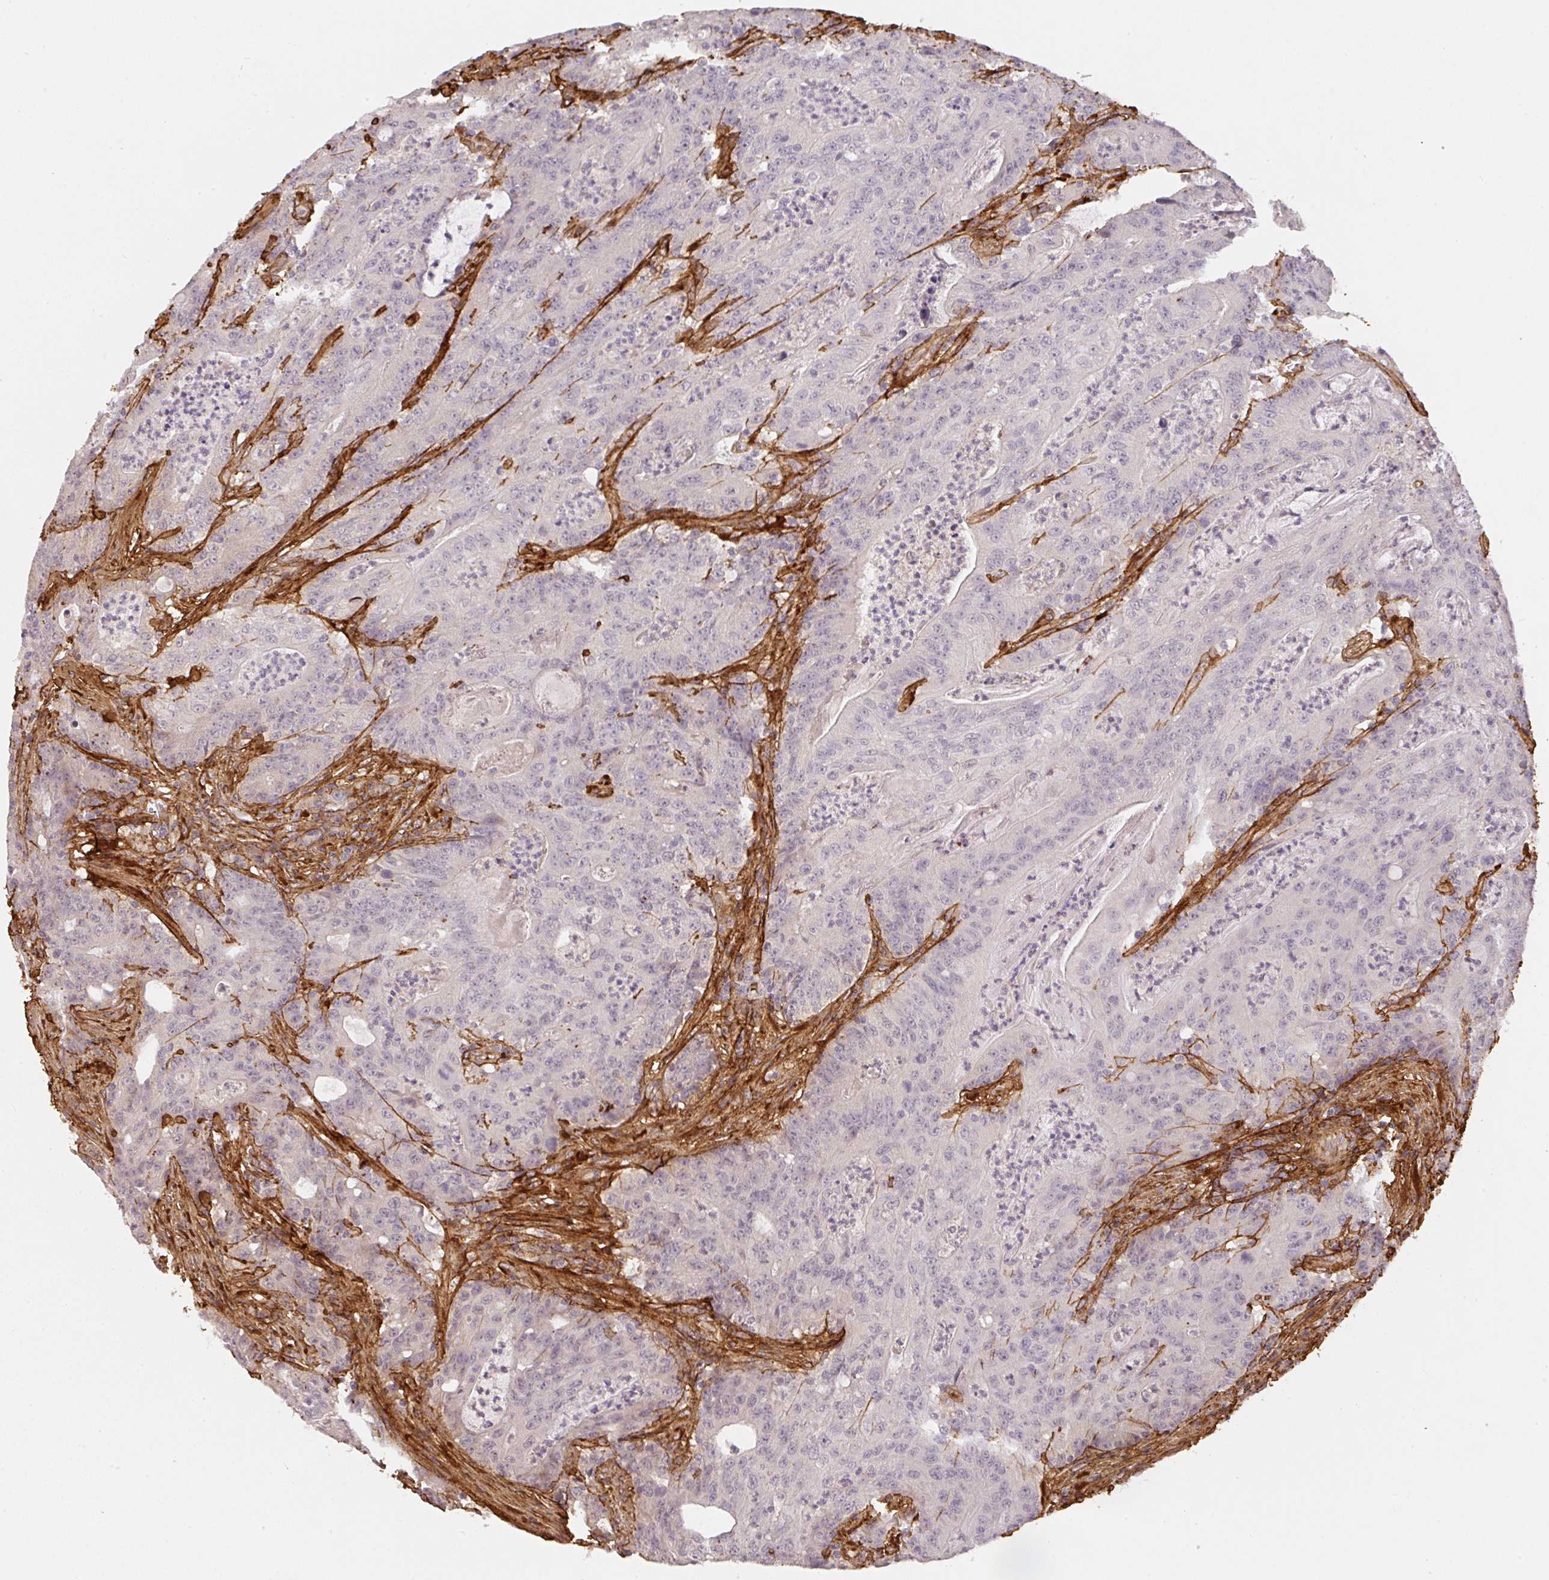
{"staining": {"intensity": "negative", "quantity": "none", "location": "none"}, "tissue": "colorectal cancer", "cell_type": "Tumor cells", "image_type": "cancer", "snomed": [{"axis": "morphology", "description": "Adenocarcinoma, NOS"}, {"axis": "topography", "description": "Colon"}], "caption": "Colorectal cancer (adenocarcinoma) was stained to show a protein in brown. There is no significant expression in tumor cells.", "gene": "COL3A1", "patient": {"sex": "male", "age": 83}}